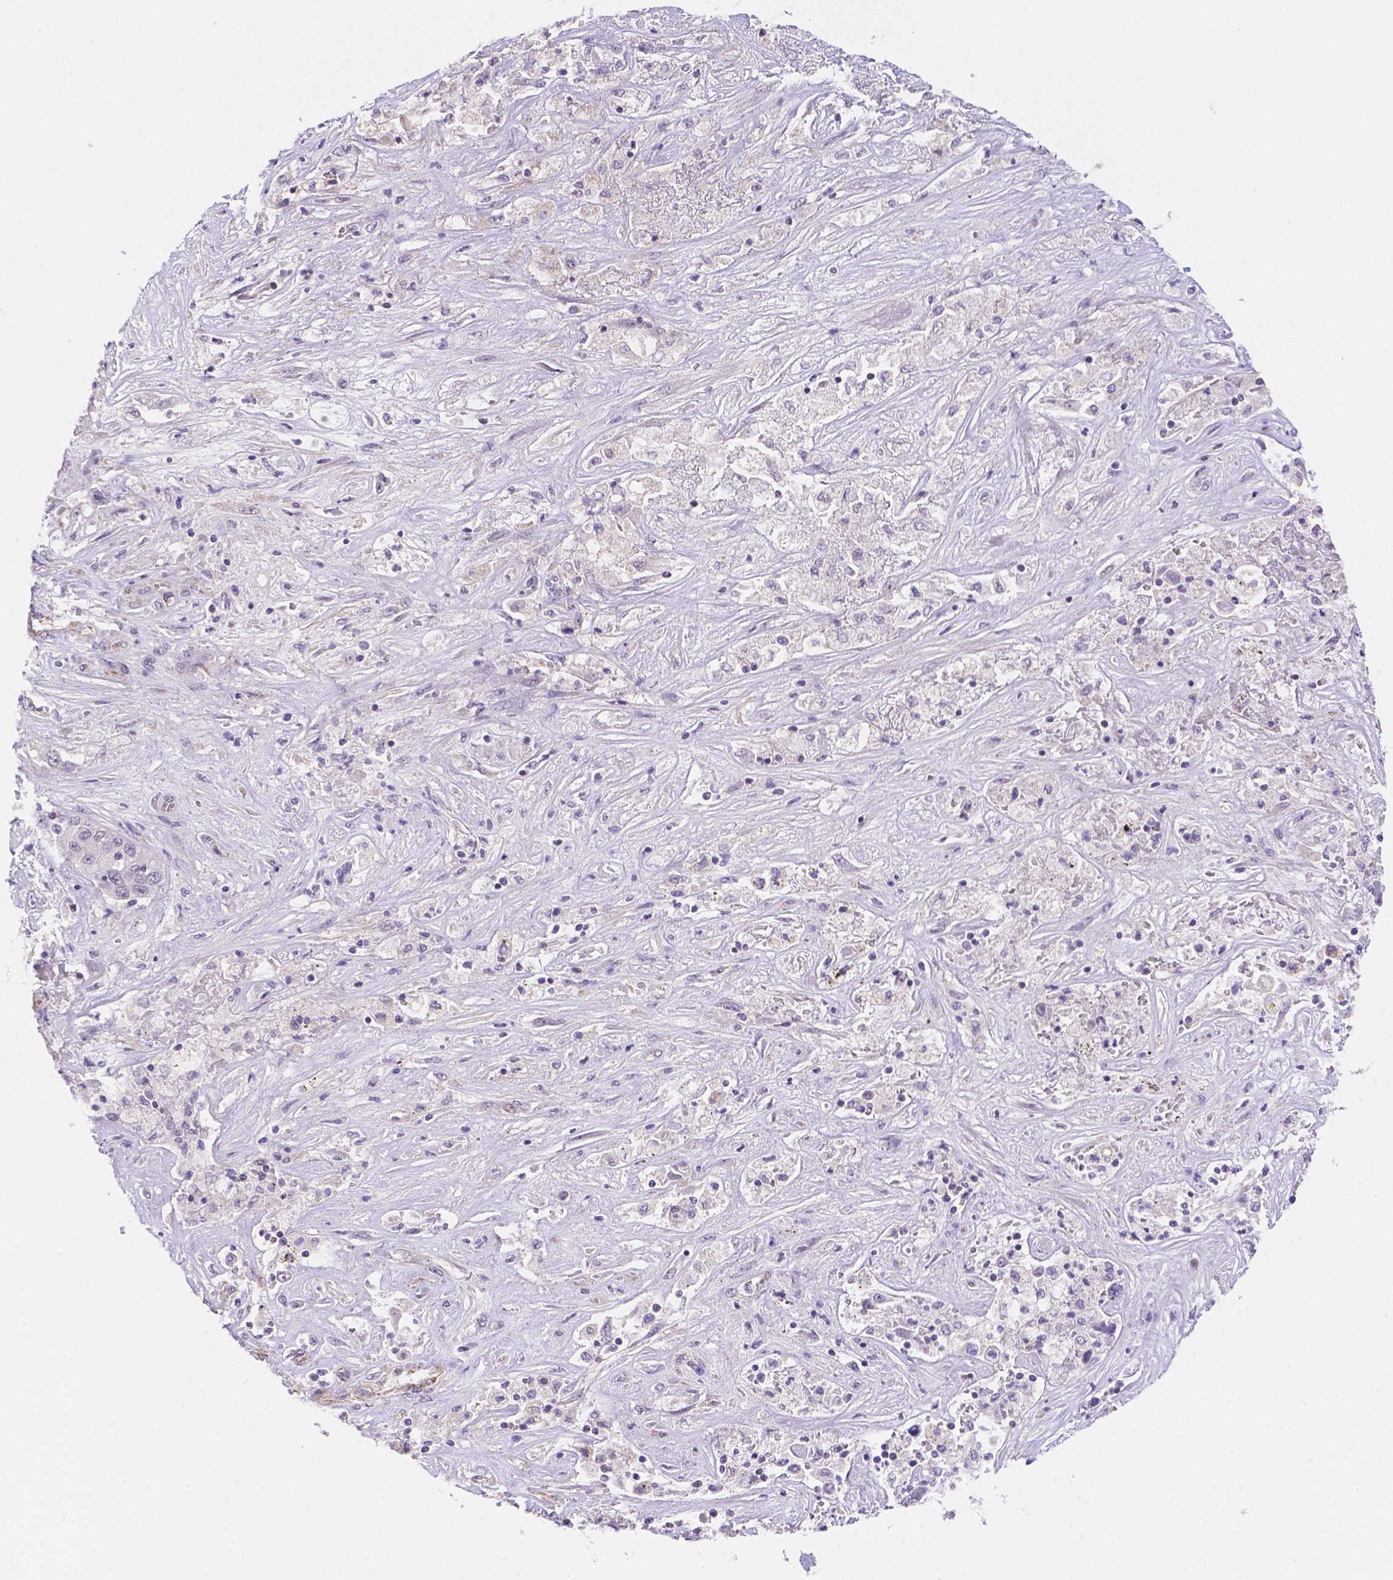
{"staining": {"intensity": "negative", "quantity": "none", "location": "none"}, "tissue": "liver cancer", "cell_type": "Tumor cells", "image_type": "cancer", "snomed": [{"axis": "morphology", "description": "Cholangiocarcinoma"}, {"axis": "topography", "description": "Liver"}], "caption": "IHC histopathology image of liver cancer stained for a protein (brown), which demonstrates no positivity in tumor cells.", "gene": "NXPE2", "patient": {"sex": "female", "age": 52}}